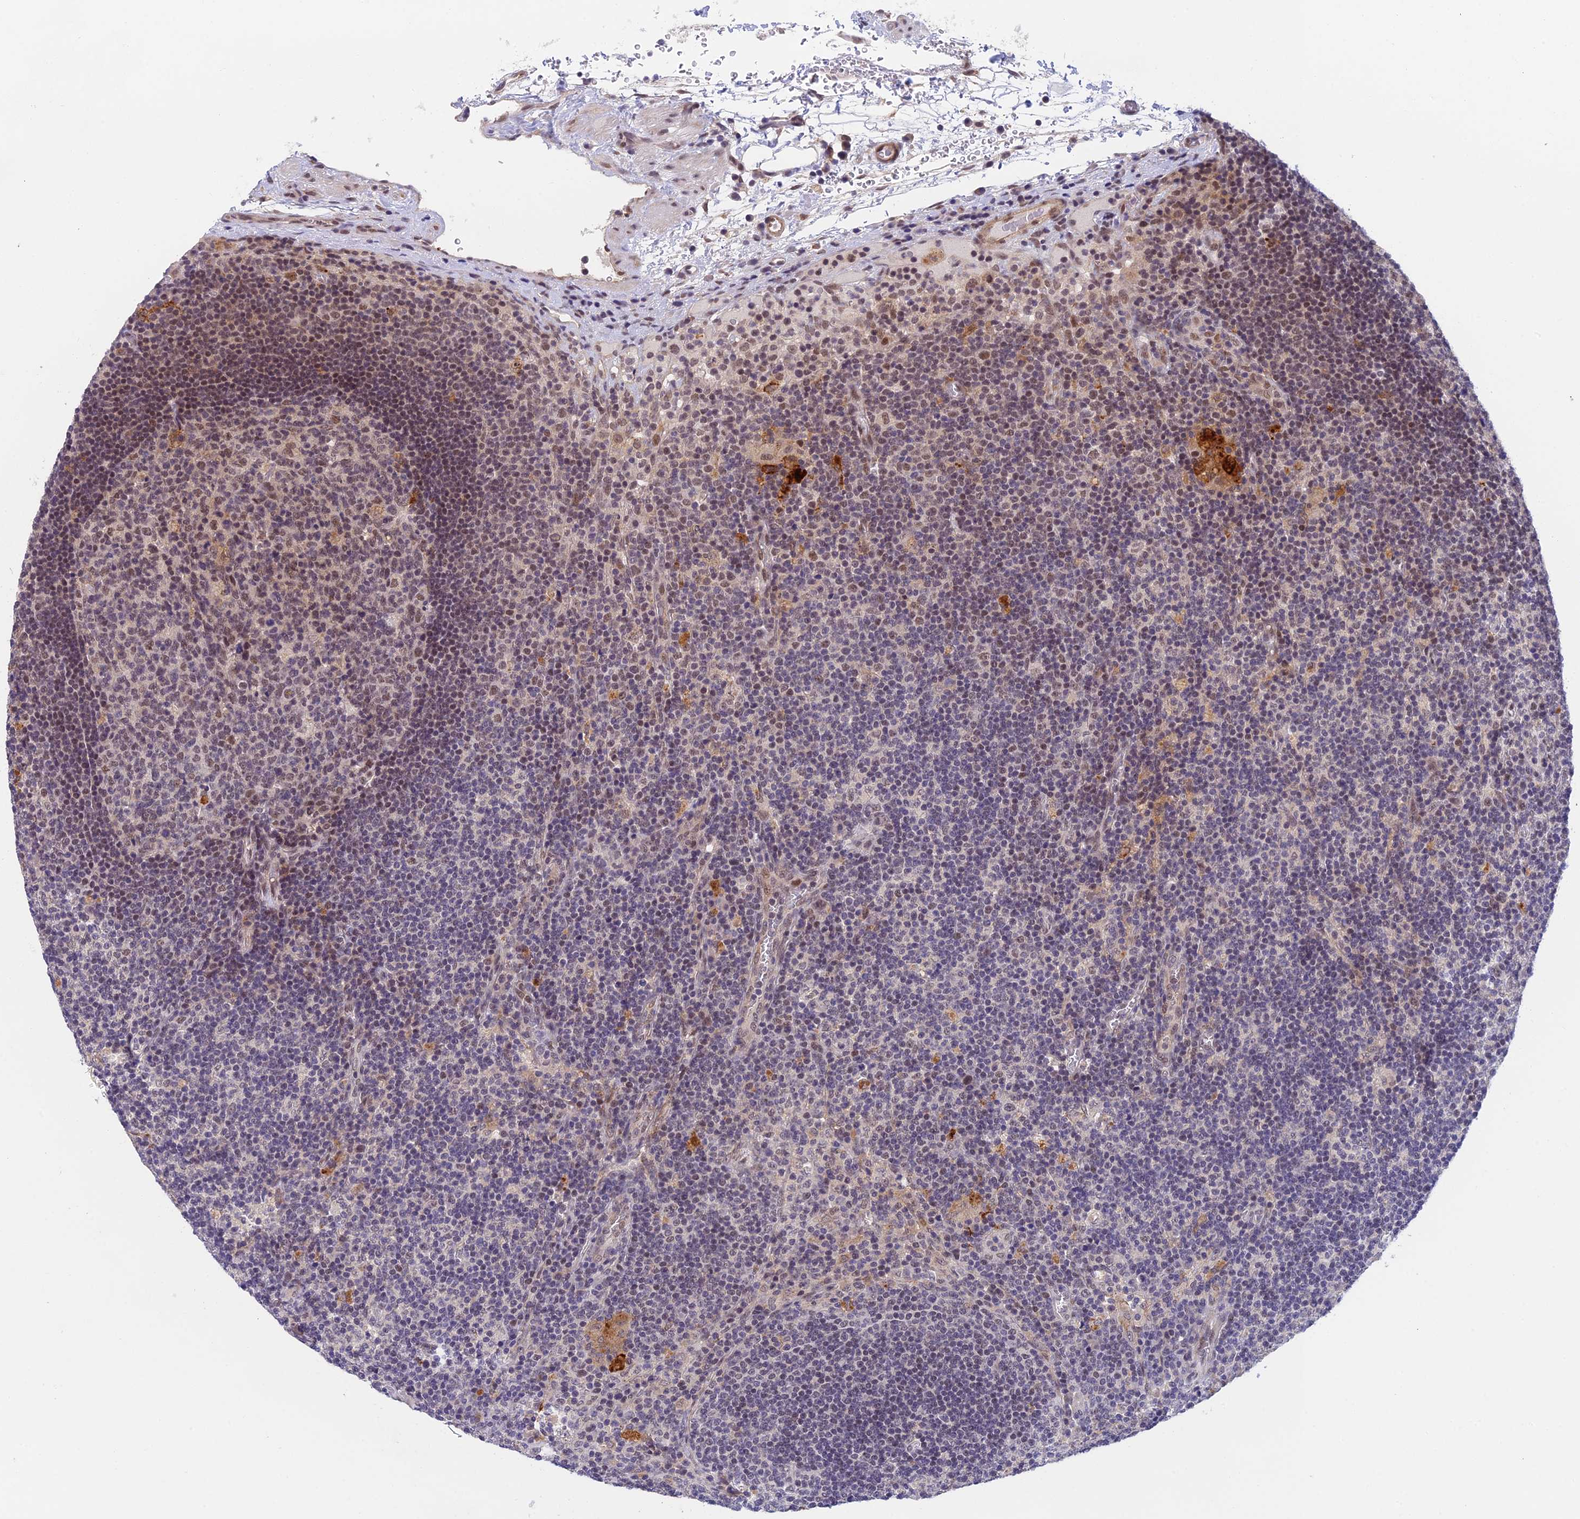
{"staining": {"intensity": "moderate", "quantity": "<25%", "location": "nuclear"}, "tissue": "lymph node", "cell_type": "Germinal center cells", "image_type": "normal", "snomed": [{"axis": "morphology", "description": "Normal tissue, NOS"}, {"axis": "topography", "description": "Lymph node"}], "caption": "Lymph node stained with immunohistochemistry (IHC) reveals moderate nuclear staining in approximately <25% of germinal center cells.", "gene": "NSMCE1", "patient": {"sex": "male", "age": 58}}